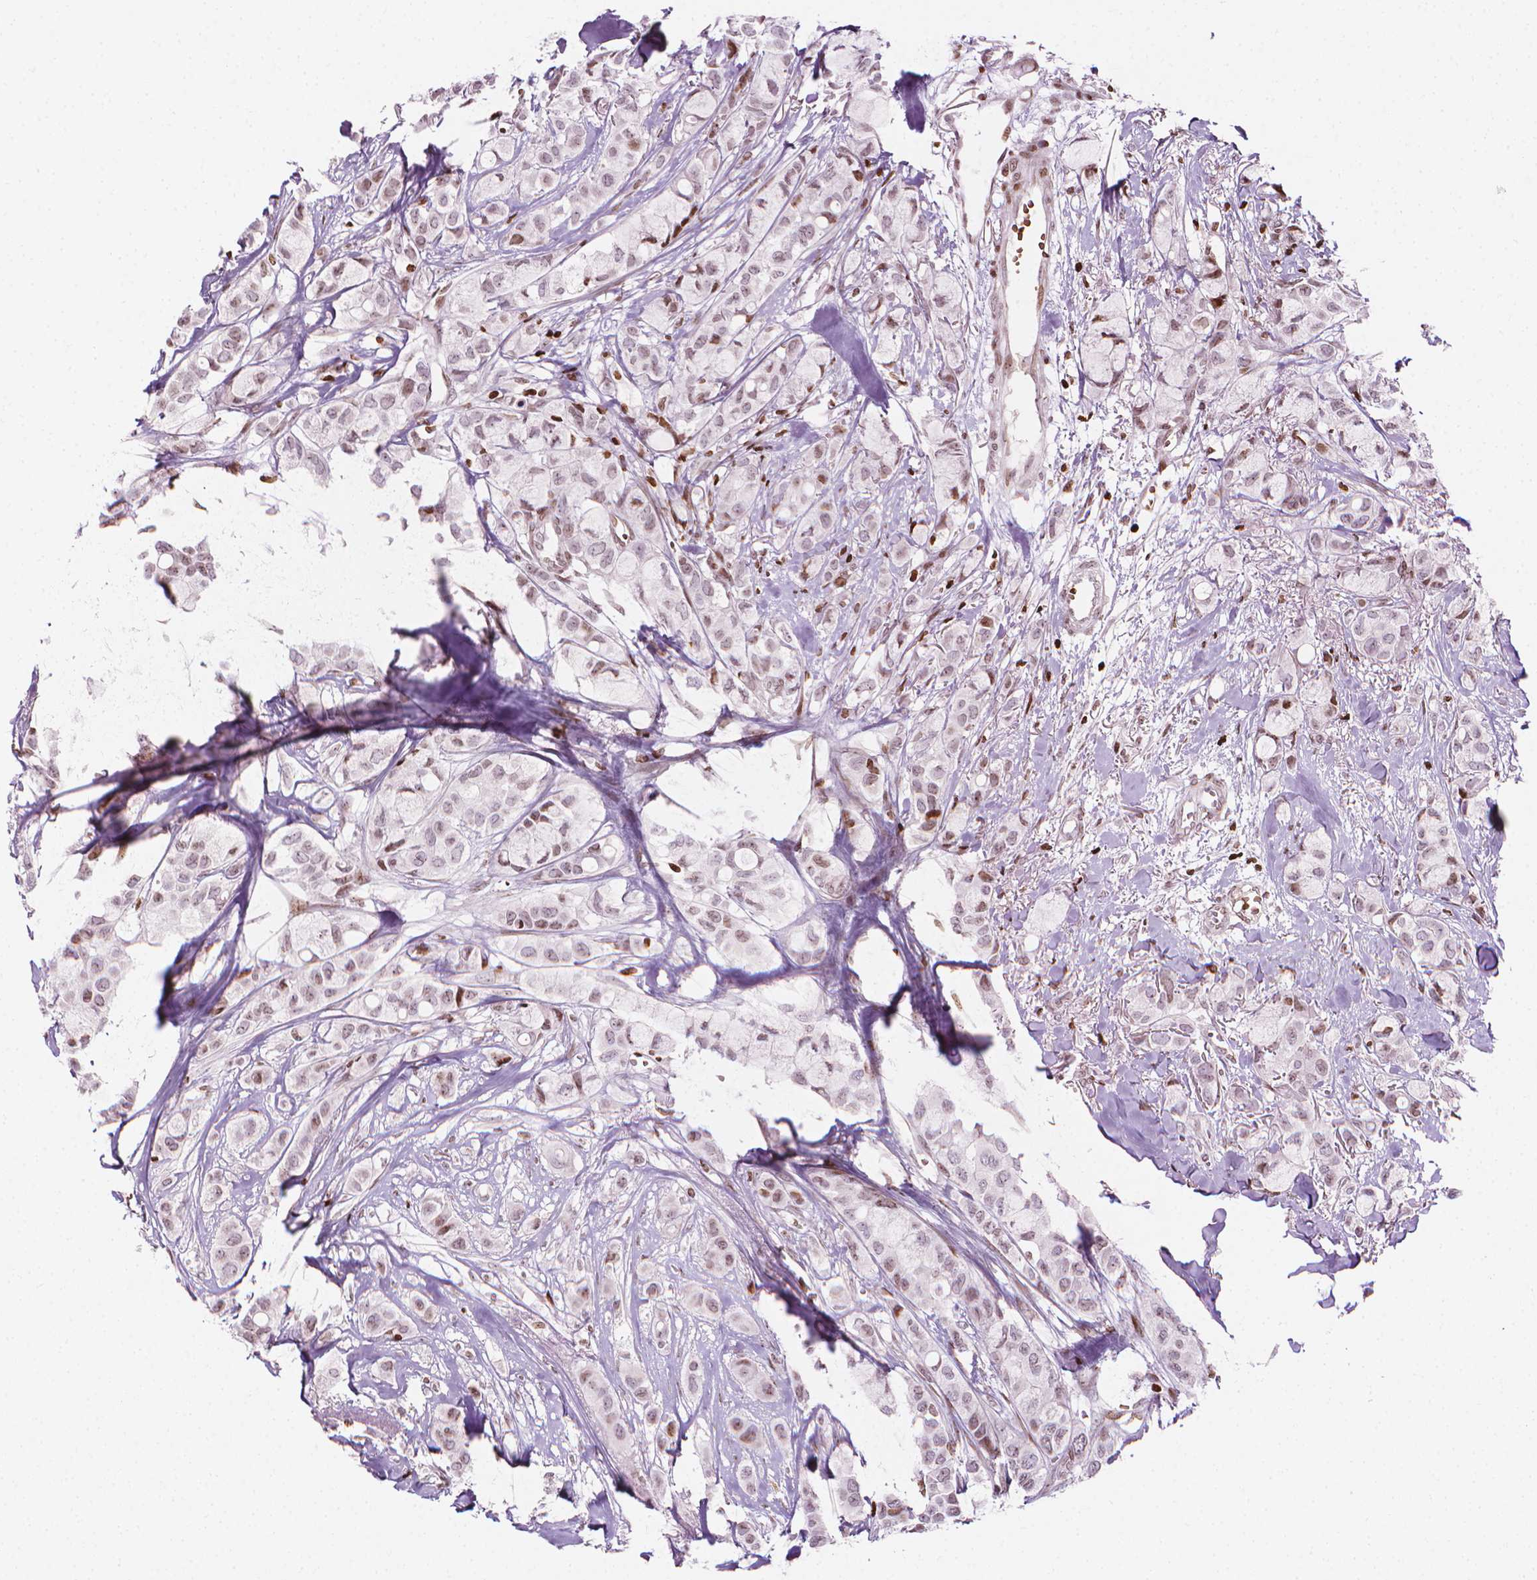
{"staining": {"intensity": "weak", "quantity": "25%-75%", "location": "nuclear"}, "tissue": "breast cancer", "cell_type": "Tumor cells", "image_type": "cancer", "snomed": [{"axis": "morphology", "description": "Duct carcinoma"}, {"axis": "topography", "description": "Breast"}], "caption": "Protein expression analysis of breast infiltrating ductal carcinoma shows weak nuclear staining in approximately 25%-75% of tumor cells.", "gene": "PIP4K2A", "patient": {"sex": "female", "age": 85}}